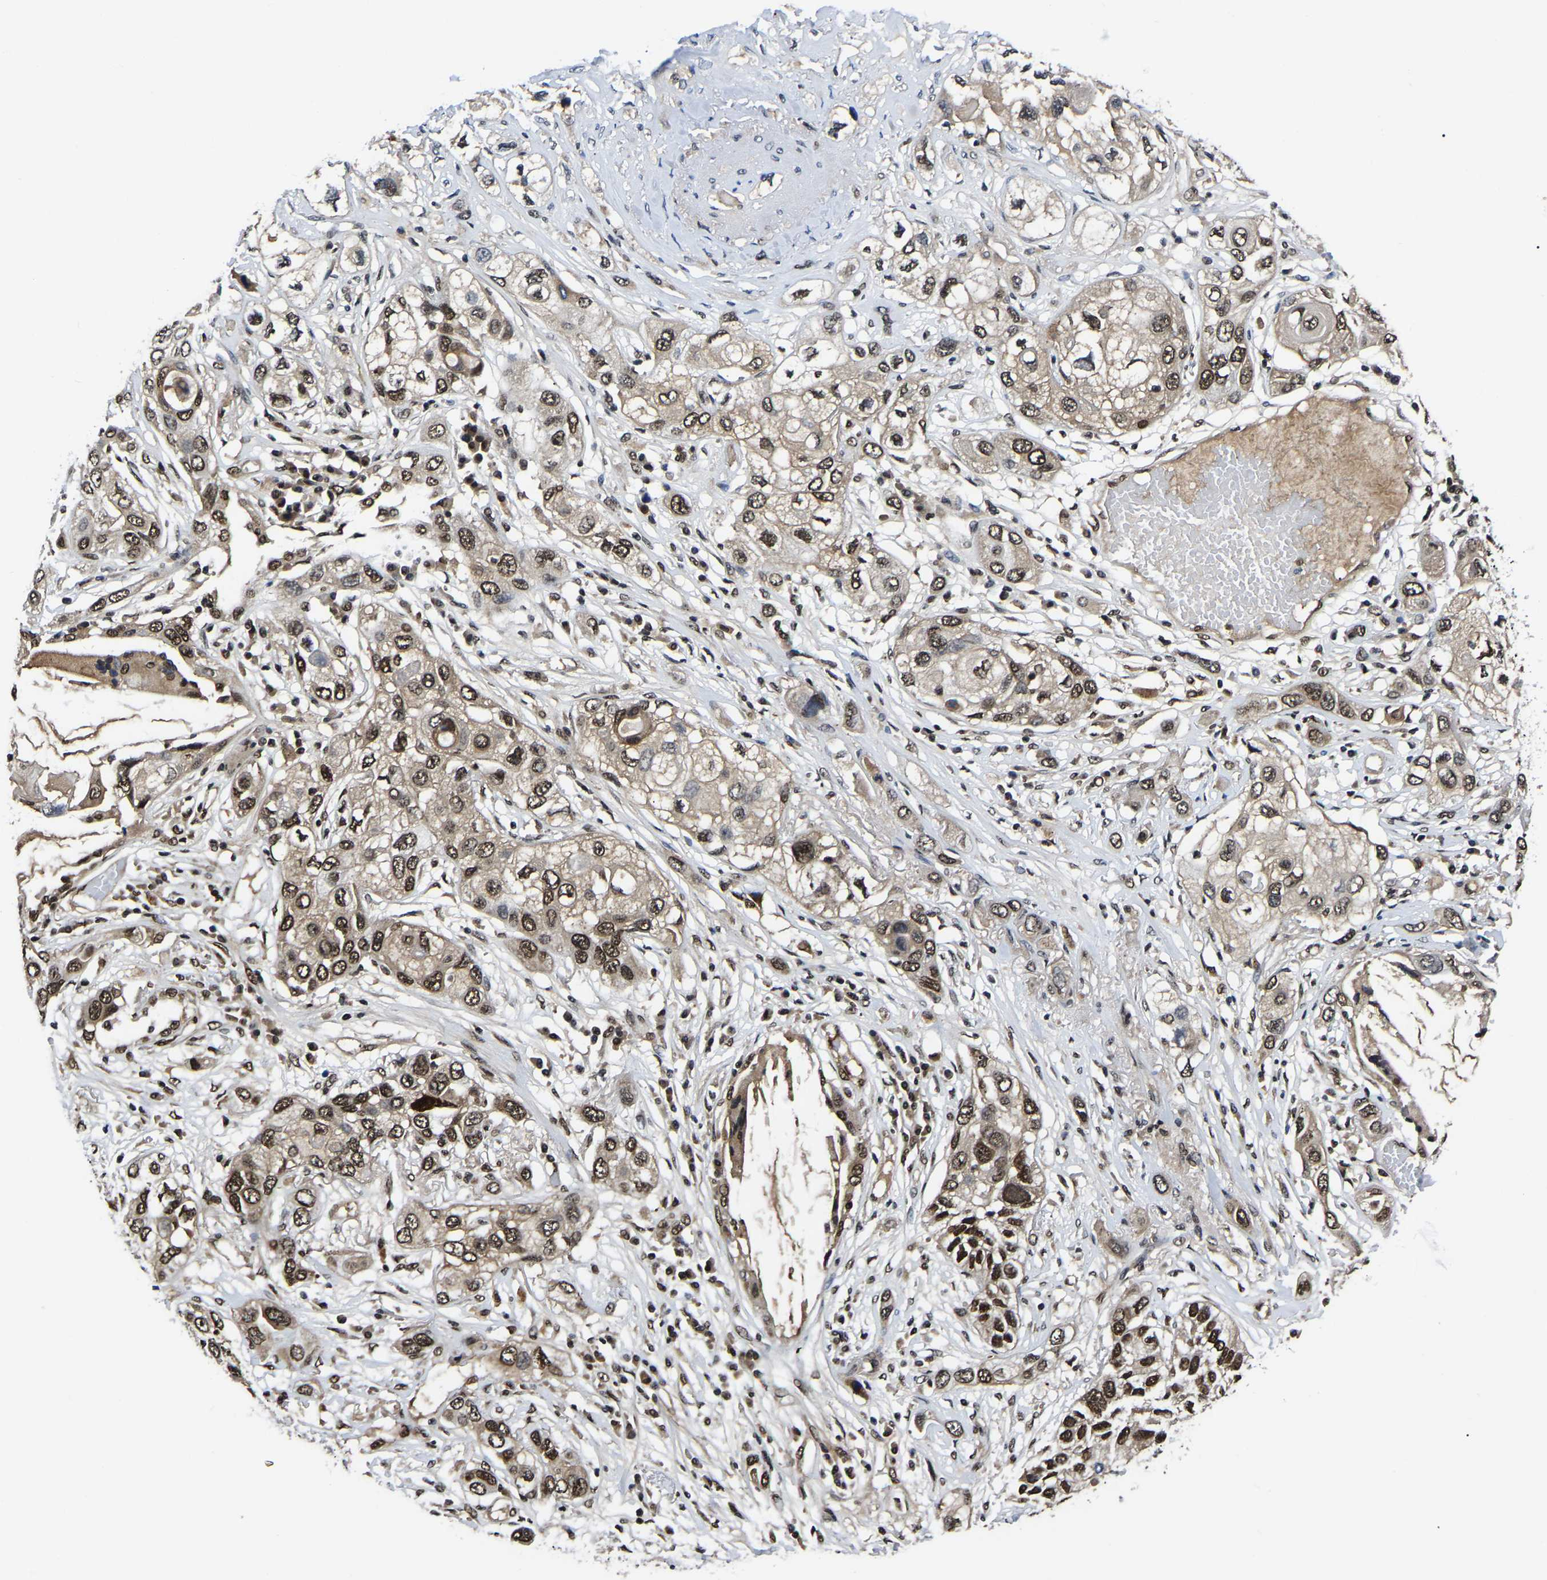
{"staining": {"intensity": "strong", "quantity": ">75%", "location": "nuclear"}, "tissue": "lung cancer", "cell_type": "Tumor cells", "image_type": "cancer", "snomed": [{"axis": "morphology", "description": "Squamous cell carcinoma, NOS"}, {"axis": "topography", "description": "Lung"}], "caption": "The immunohistochemical stain shows strong nuclear staining in tumor cells of lung cancer (squamous cell carcinoma) tissue. (DAB (3,3'-diaminobenzidine) = brown stain, brightfield microscopy at high magnification).", "gene": "TRIM35", "patient": {"sex": "male", "age": 71}}